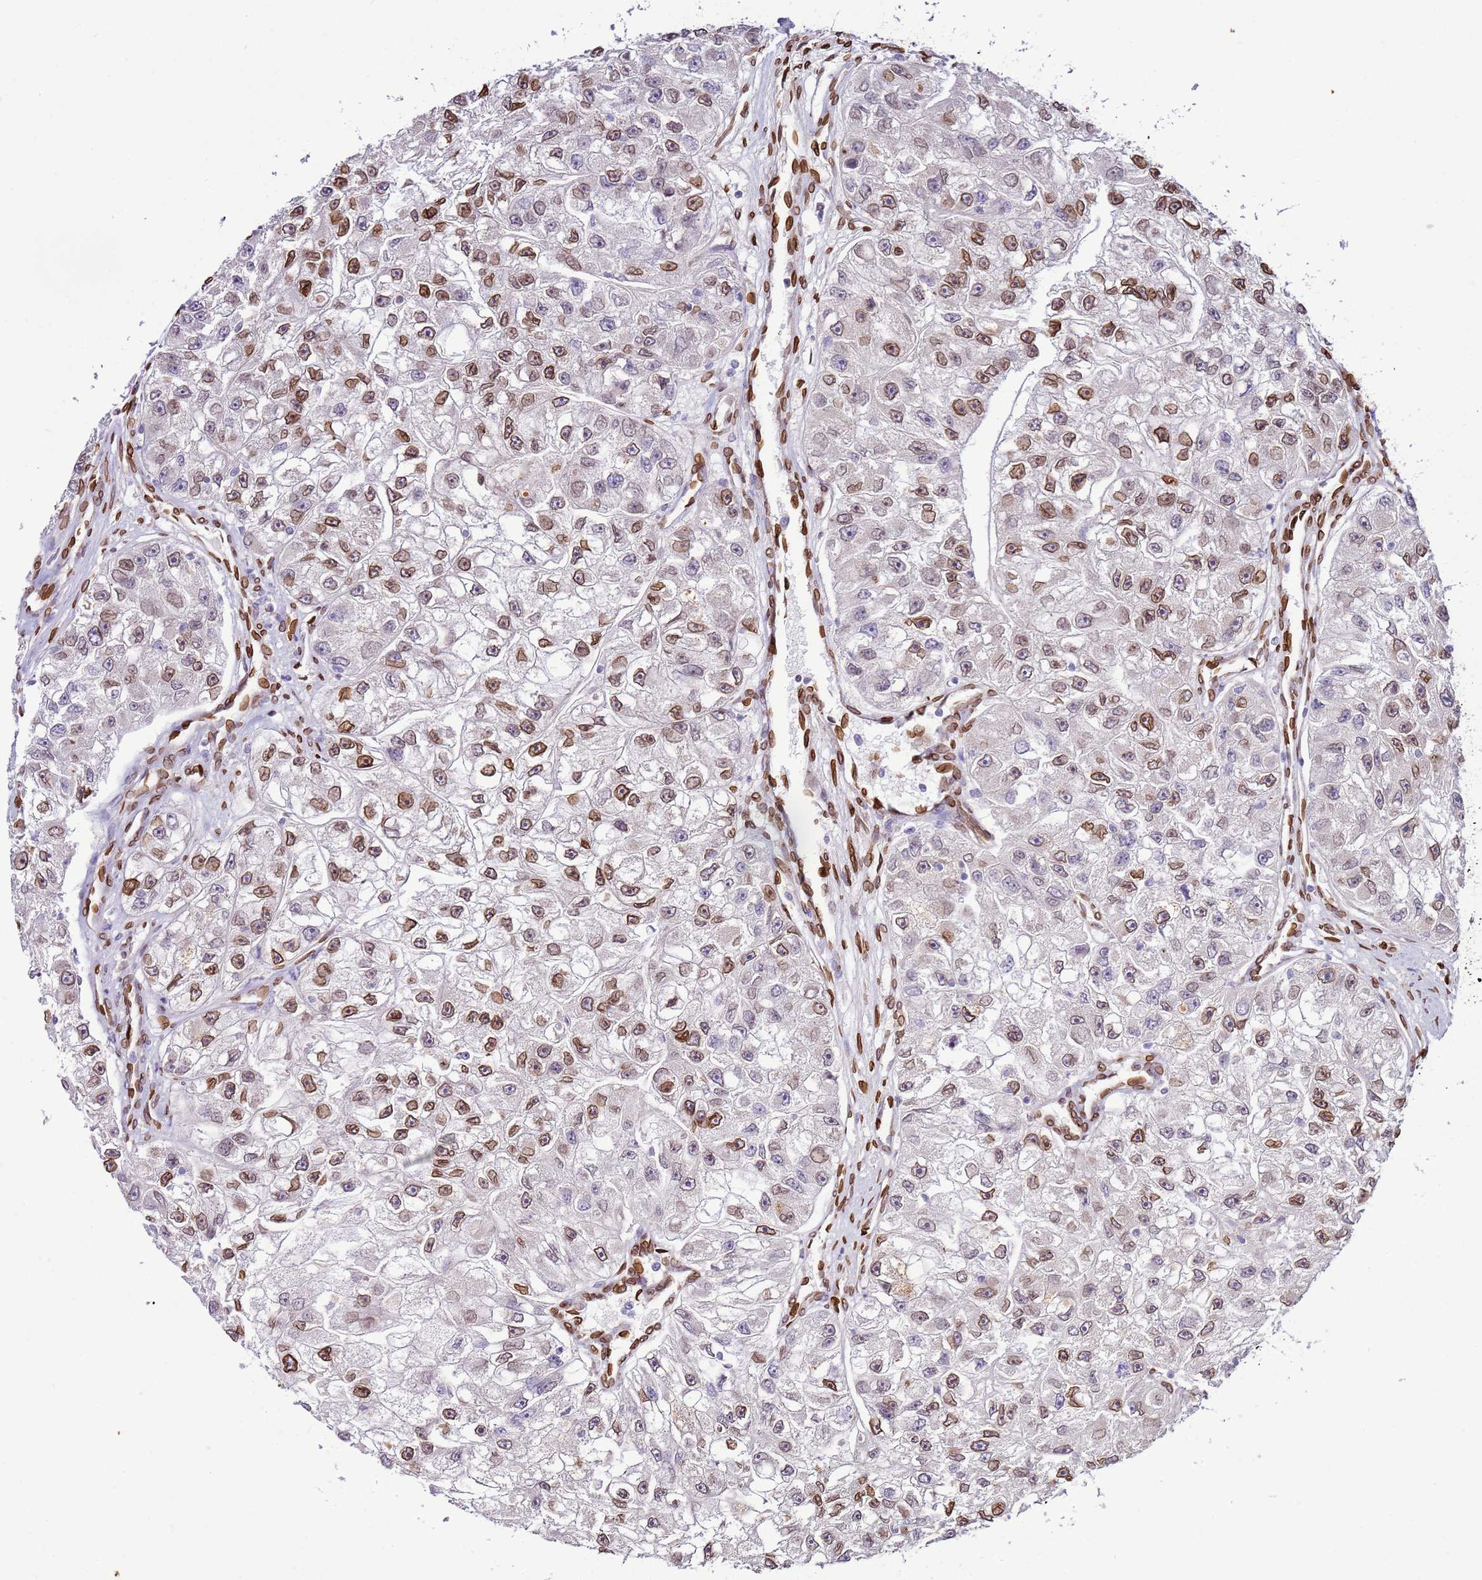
{"staining": {"intensity": "moderate", "quantity": "25%-75%", "location": "cytoplasmic/membranous,nuclear"}, "tissue": "renal cancer", "cell_type": "Tumor cells", "image_type": "cancer", "snomed": [{"axis": "morphology", "description": "Adenocarcinoma, NOS"}, {"axis": "topography", "description": "Kidney"}], "caption": "Immunohistochemical staining of adenocarcinoma (renal) reveals medium levels of moderate cytoplasmic/membranous and nuclear protein expression in approximately 25%-75% of tumor cells. (Brightfield microscopy of DAB IHC at high magnification).", "gene": "TMEM47", "patient": {"sex": "male", "age": 63}}